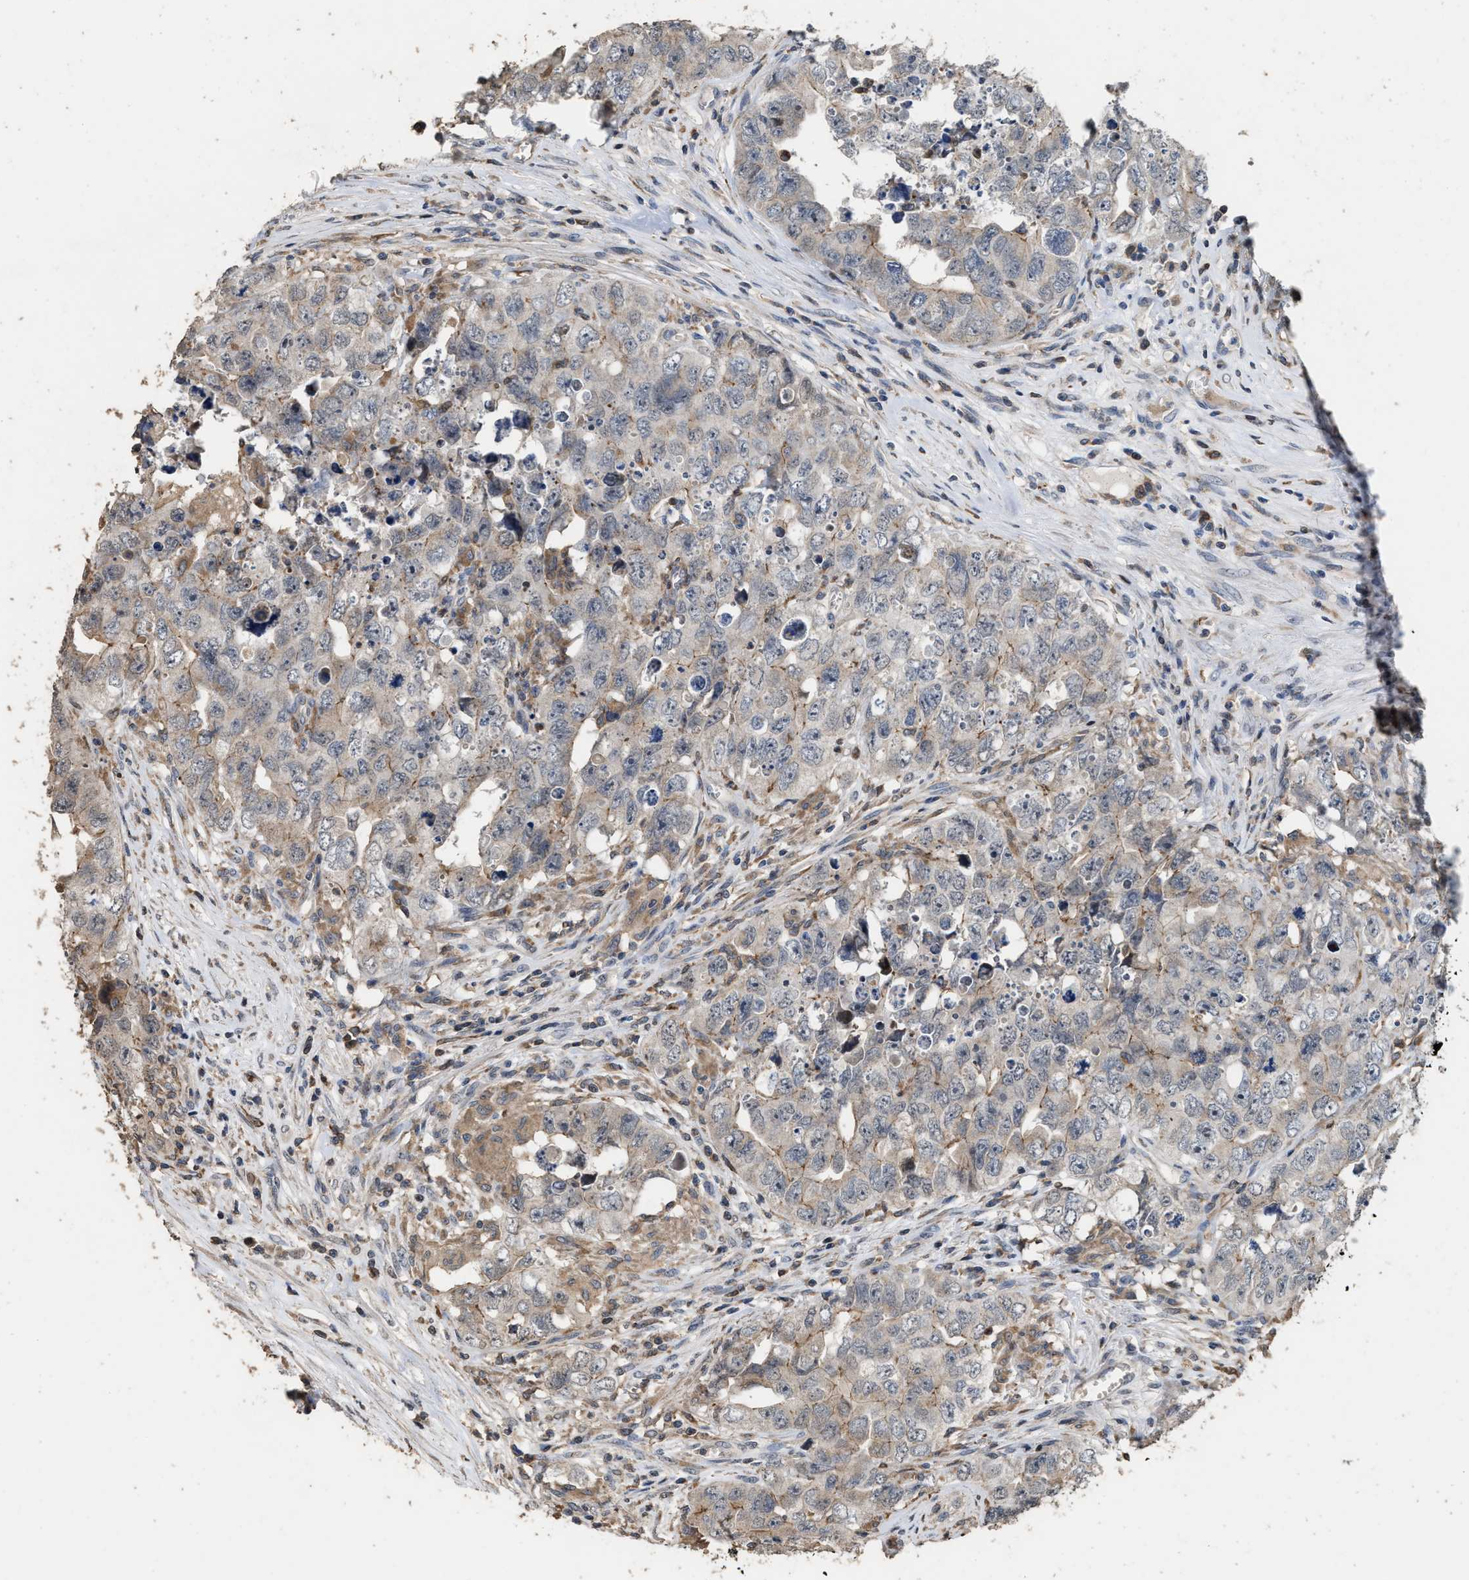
{"staining": {"intensity": "weak", "quantity": "25%-75%", "location": "cytoplasmic/membranous"}, "tissue": "testis cancer", "cell_type": "Tumor cells", "image_type": "cancer", "snomed": [{"axis": "morphology", "description": "Seminoma, NOS"}, {"axis": "morphology", "description": "Carcinoma, Embryonal, NOS"}, {"axis": "topography", "description": "Testis"}], "caption": "IHC image of testis embryonal carcinoma stained for a protein (brown), which displays low levels of weak cytoplasmic/membranous positivity in about 25%-75% of tumor cells.", "gene": "TDRKH", "patient": {"sex": "male", "age": 43}}